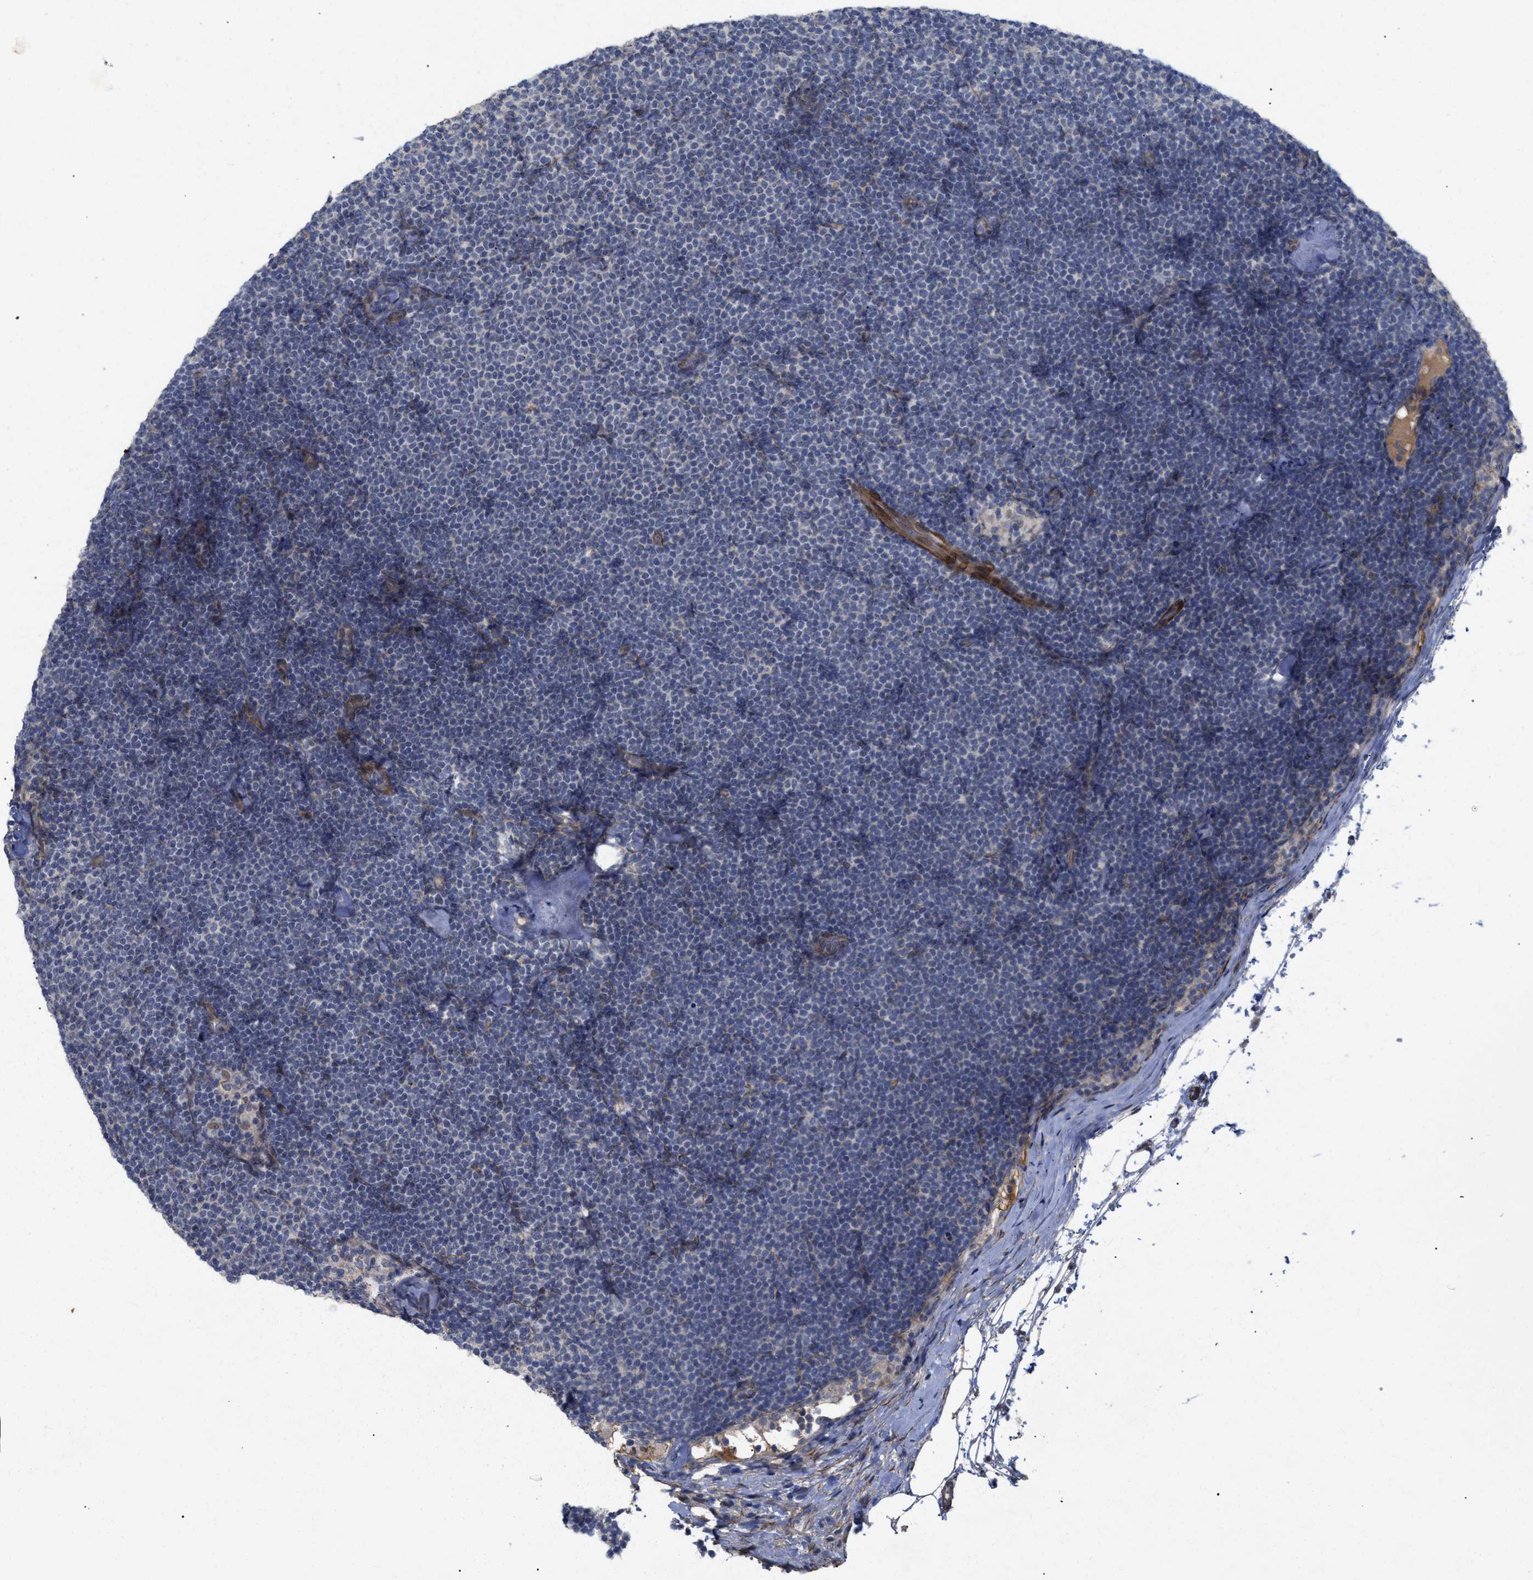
{"staining": {"intensity": "negative", "quantity": "none", "location": "none"}, "tissue": "lymphoma", "cell_type": "Tumor cells", "image_type": "cancer", "snomed": [{"axis": "morphology", "description": "Malignant lymphoma, non-Hodgkin's type, Low grade"}, {"axis": "topography", "description": "Lymph node"}], "caption": "Immunohistochemistry (IHC) of malignant lymphoma, non-Hodgkin's type (low-grade) reveals no expression in tumor cells. The staining was performed using DAB to visualize the protein expression in brown, while the nuclei were stained in blue with hematoxylin (Magnification: 20x).", "gene": "ST6GALNAC6", "patient": {"sex": "female", "age": 53}}